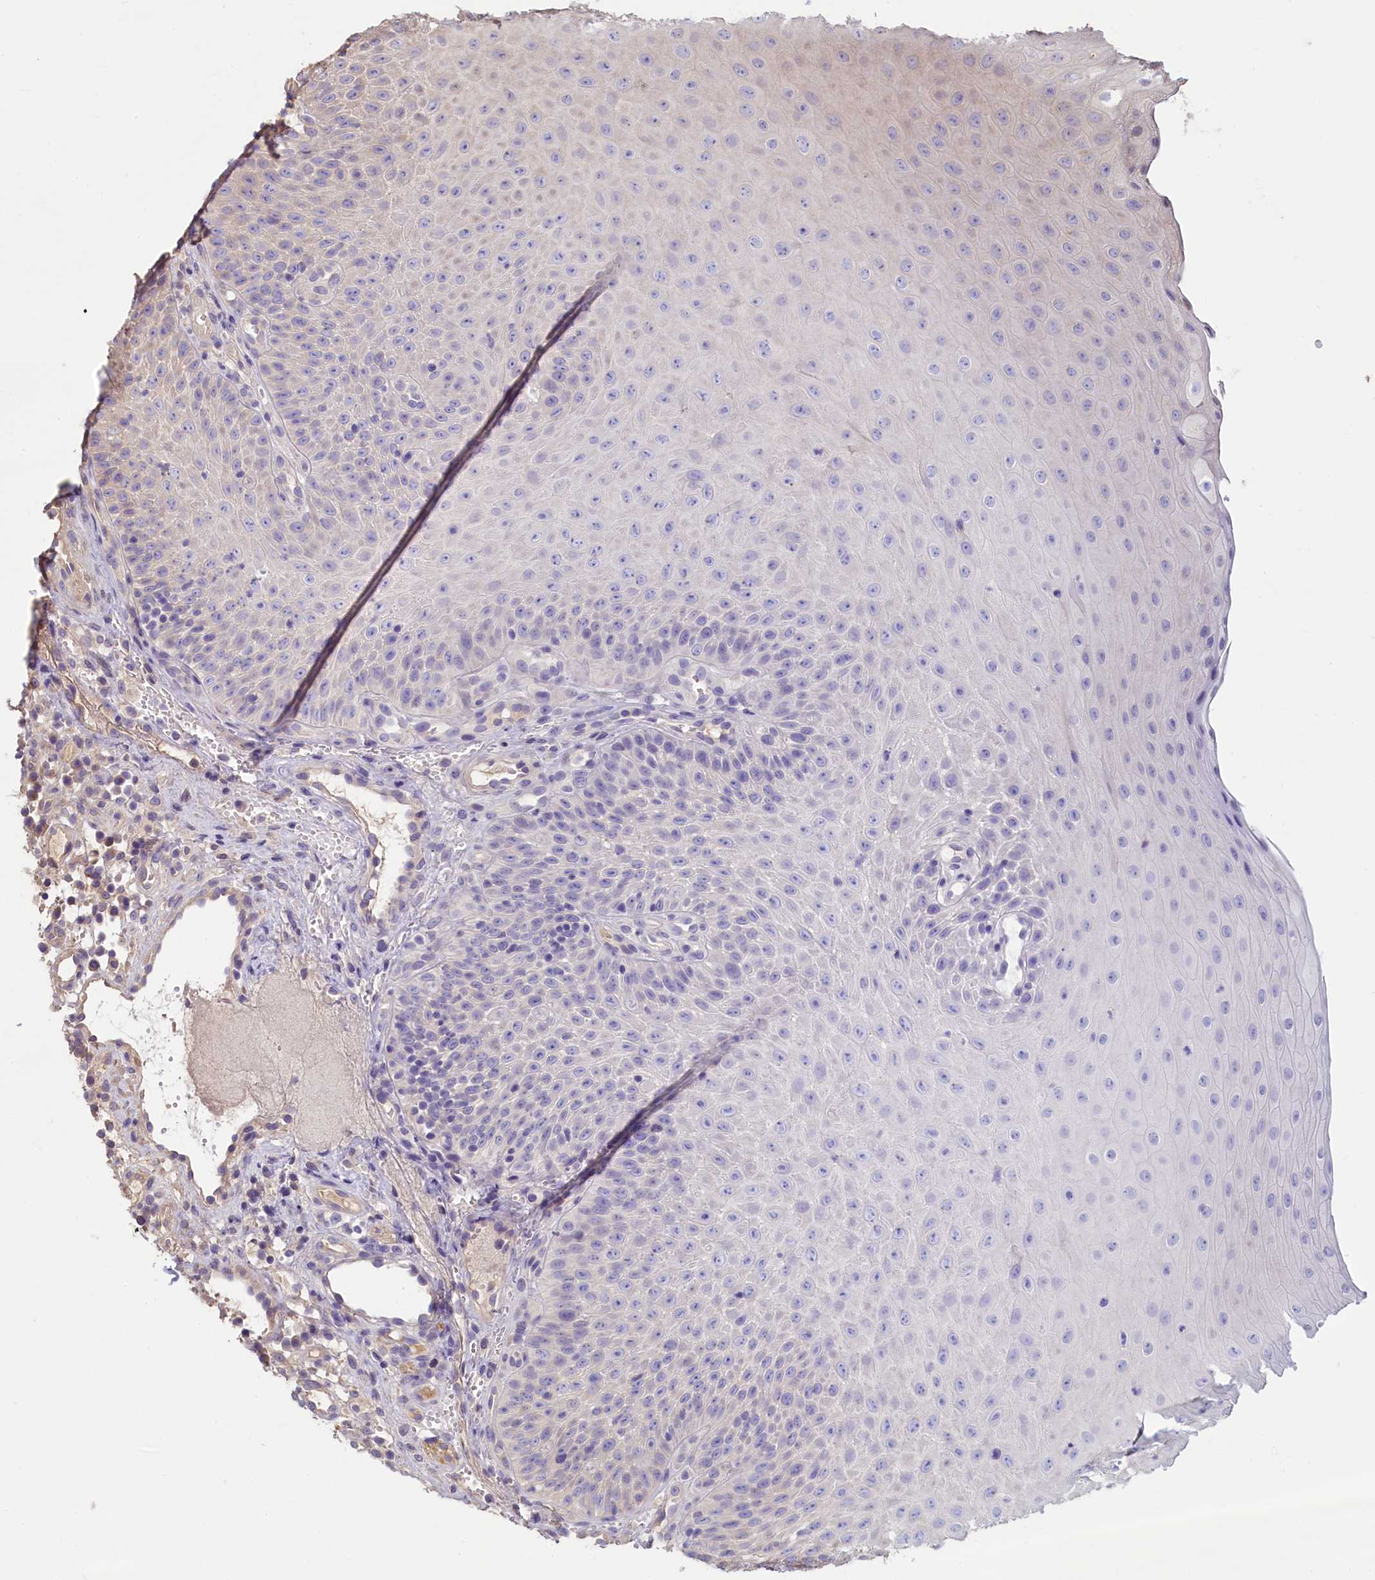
{"staining": {"intensity": "weak", "quantity": "<25%", "location": "cytoplasmic/membranous"}, "tissue": "oral mucosa", "cell_type": "Squamous epithelial cells", "image_type": "normal", "snomed": [{"axis": "morphology", "description": "Normal tissue, NOS"}, {"axis": "topography", "description": "Oral tissue"}], "caption": "Immunohistochemical staining of benign oral mucosa exhibits no significant expression in squamous epithelial cells. The staining is performed using DAB (3,3'-diaminobenzidine) brown chromogen with nuclei counter-stained in using hematoxylin.", "gene": "NUDT6", "patient": {"sex": "female", "age": 13}}